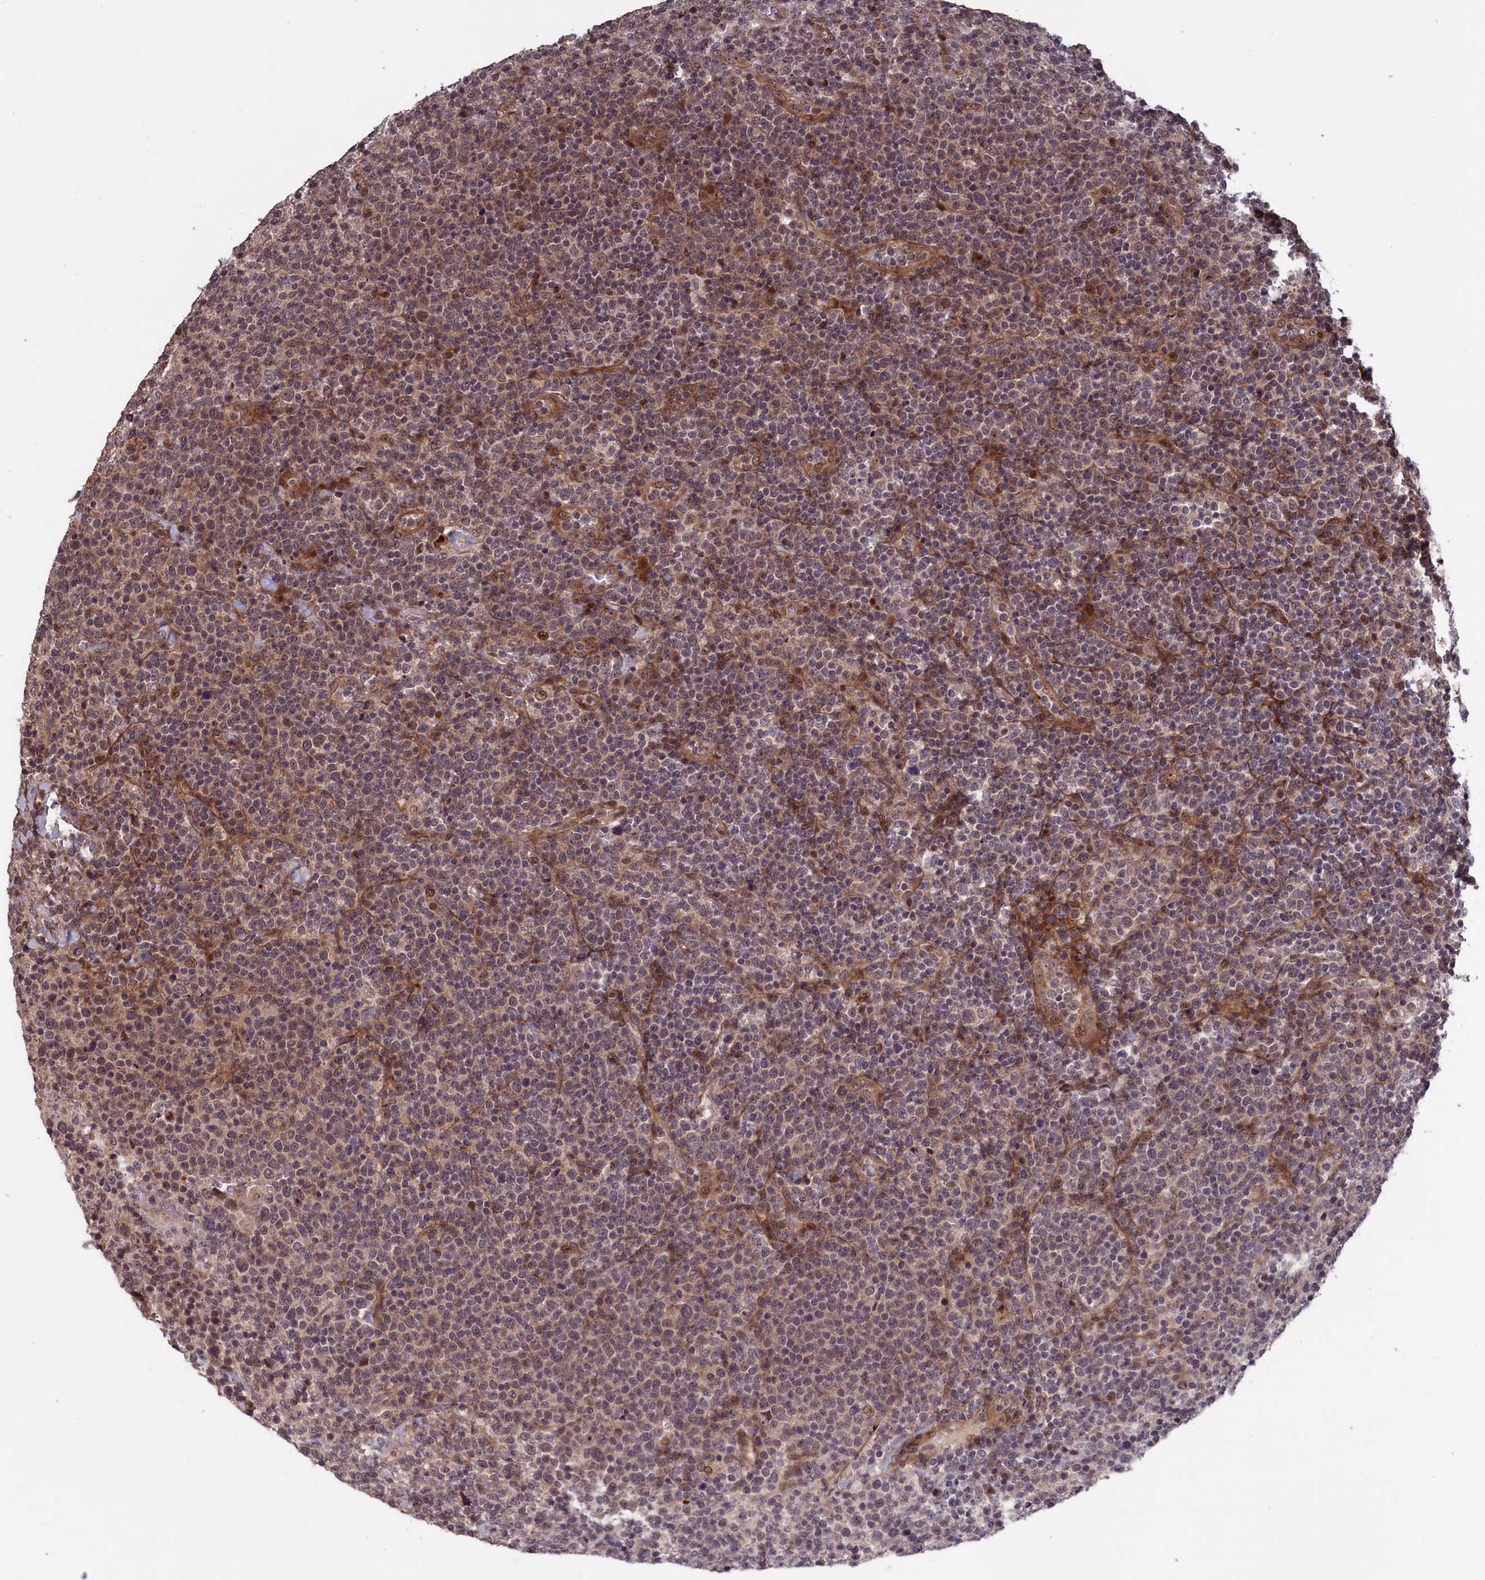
{"staining": {"intensity": "weak", "quantity": "25%-75%", "location": "cytoplasmic/membranous,nuclear"}, "tissue": "lymphoma", "cell_type": "Tumor cells", "image_type": "cancer", "snomed": [{"axis": "morphology", "description": "Malignant lymphoma, non-Hodgkin's type, High grade"}, {"axis": "topography", "description": "Lymph node"}], "caption": "This micrograph displays malignant lymphoma, non-Hodgkin's type (high-grade) stained with immunohistochemistry (IHC) to label a protein in brown. The cytoplasmic/membranous and nuclear of tumor cells show weak positivity for the protein. Nuclei are counter-stained blue.", "gene": "LSG1", "patient": {"sex": "male", "age": 61}}